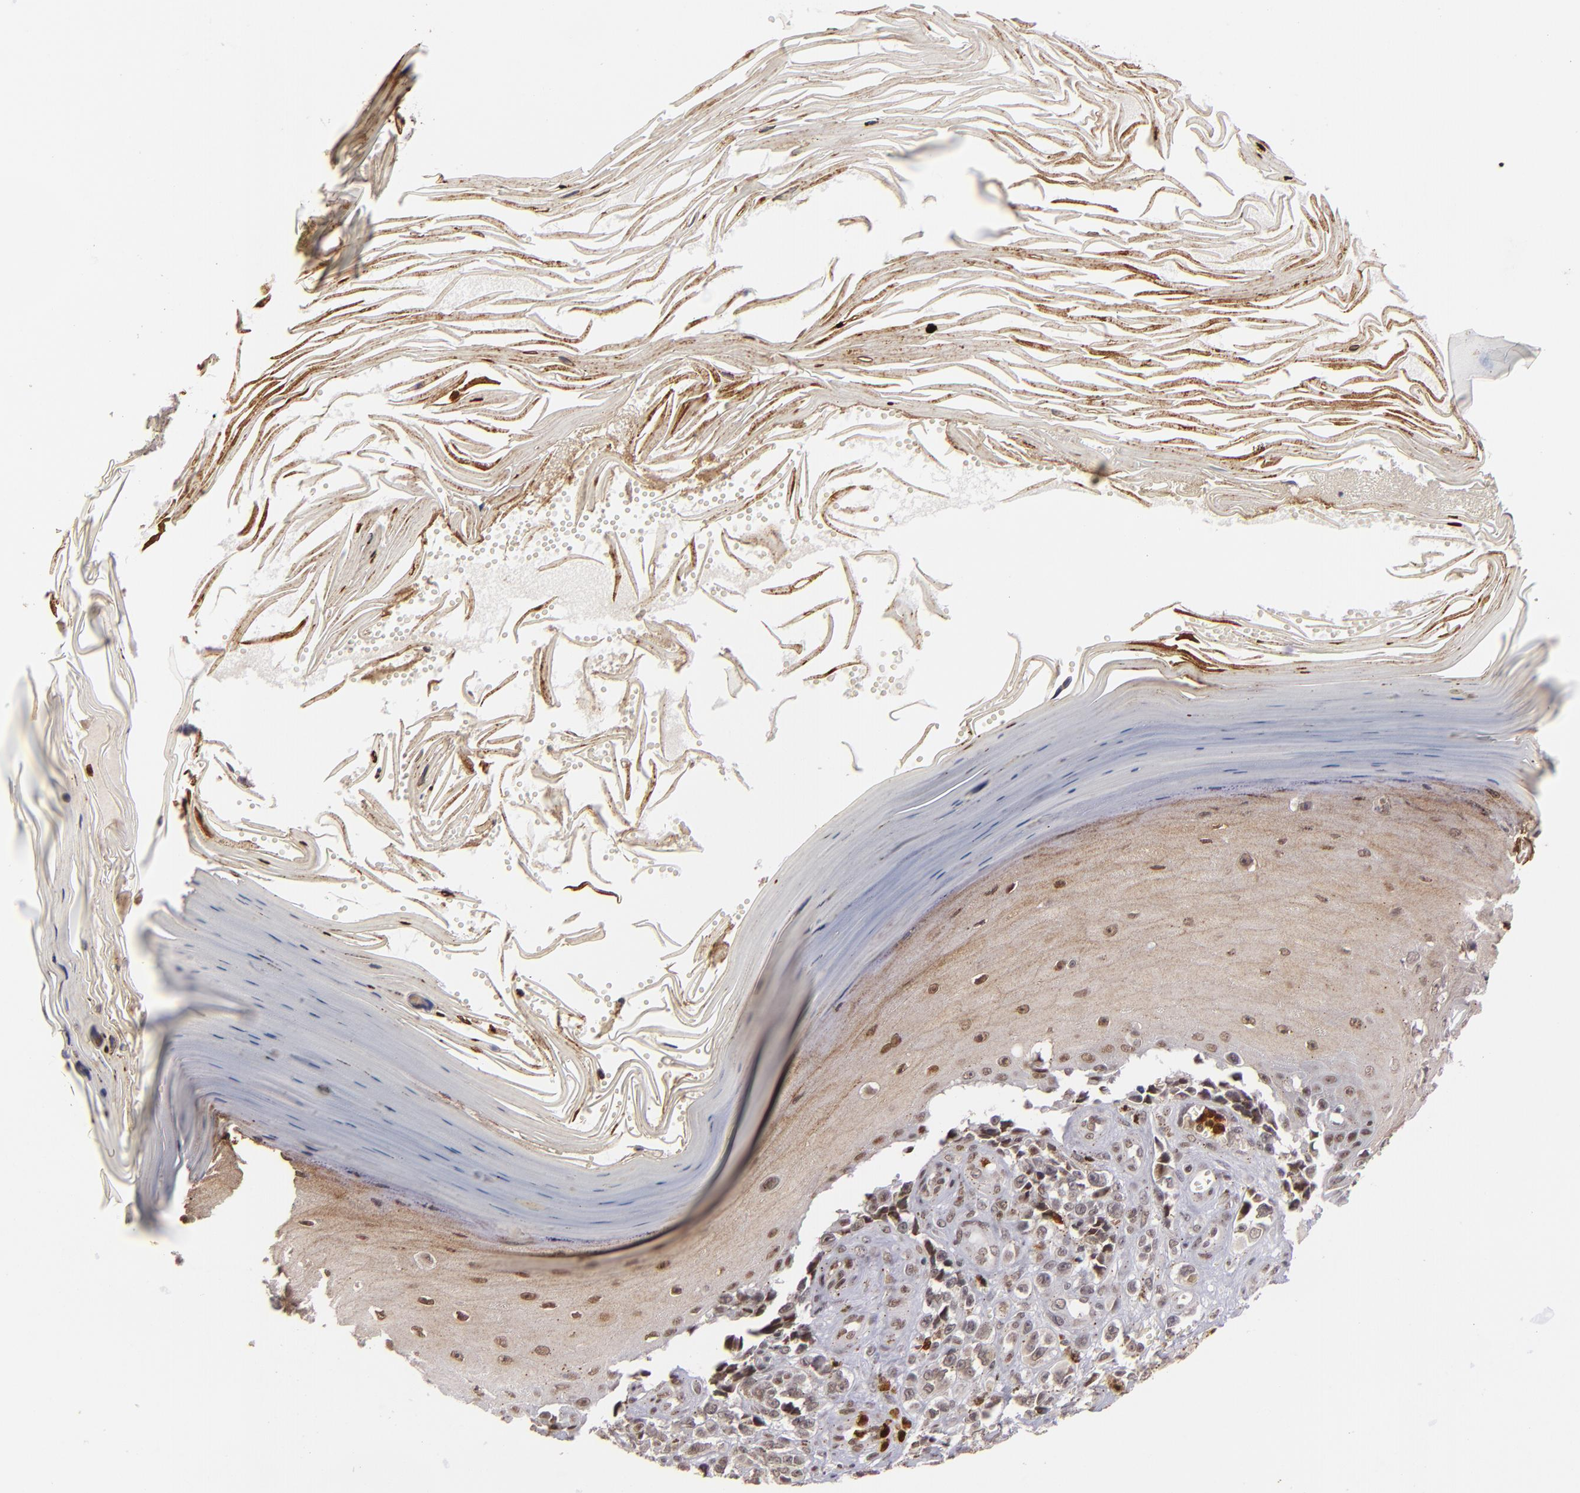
{"staining": {"intensity": "weak", "quantity": "<25%", "location": "nuclear"}, "tissue": "melanoma", "cell_type": "Tumor cells", "image_type": "cancer", "snomed": [{"axis": "morphology", "description": "Malignant melanoma, NOS"}, {"axis": "topography", "description": "Skin"}], "caption": "Histopathology image shows no protein positivity in tumor cells of melanoma tissue.", "gene": "RXRG", "patient": {"sex": "female", "age": 82}}